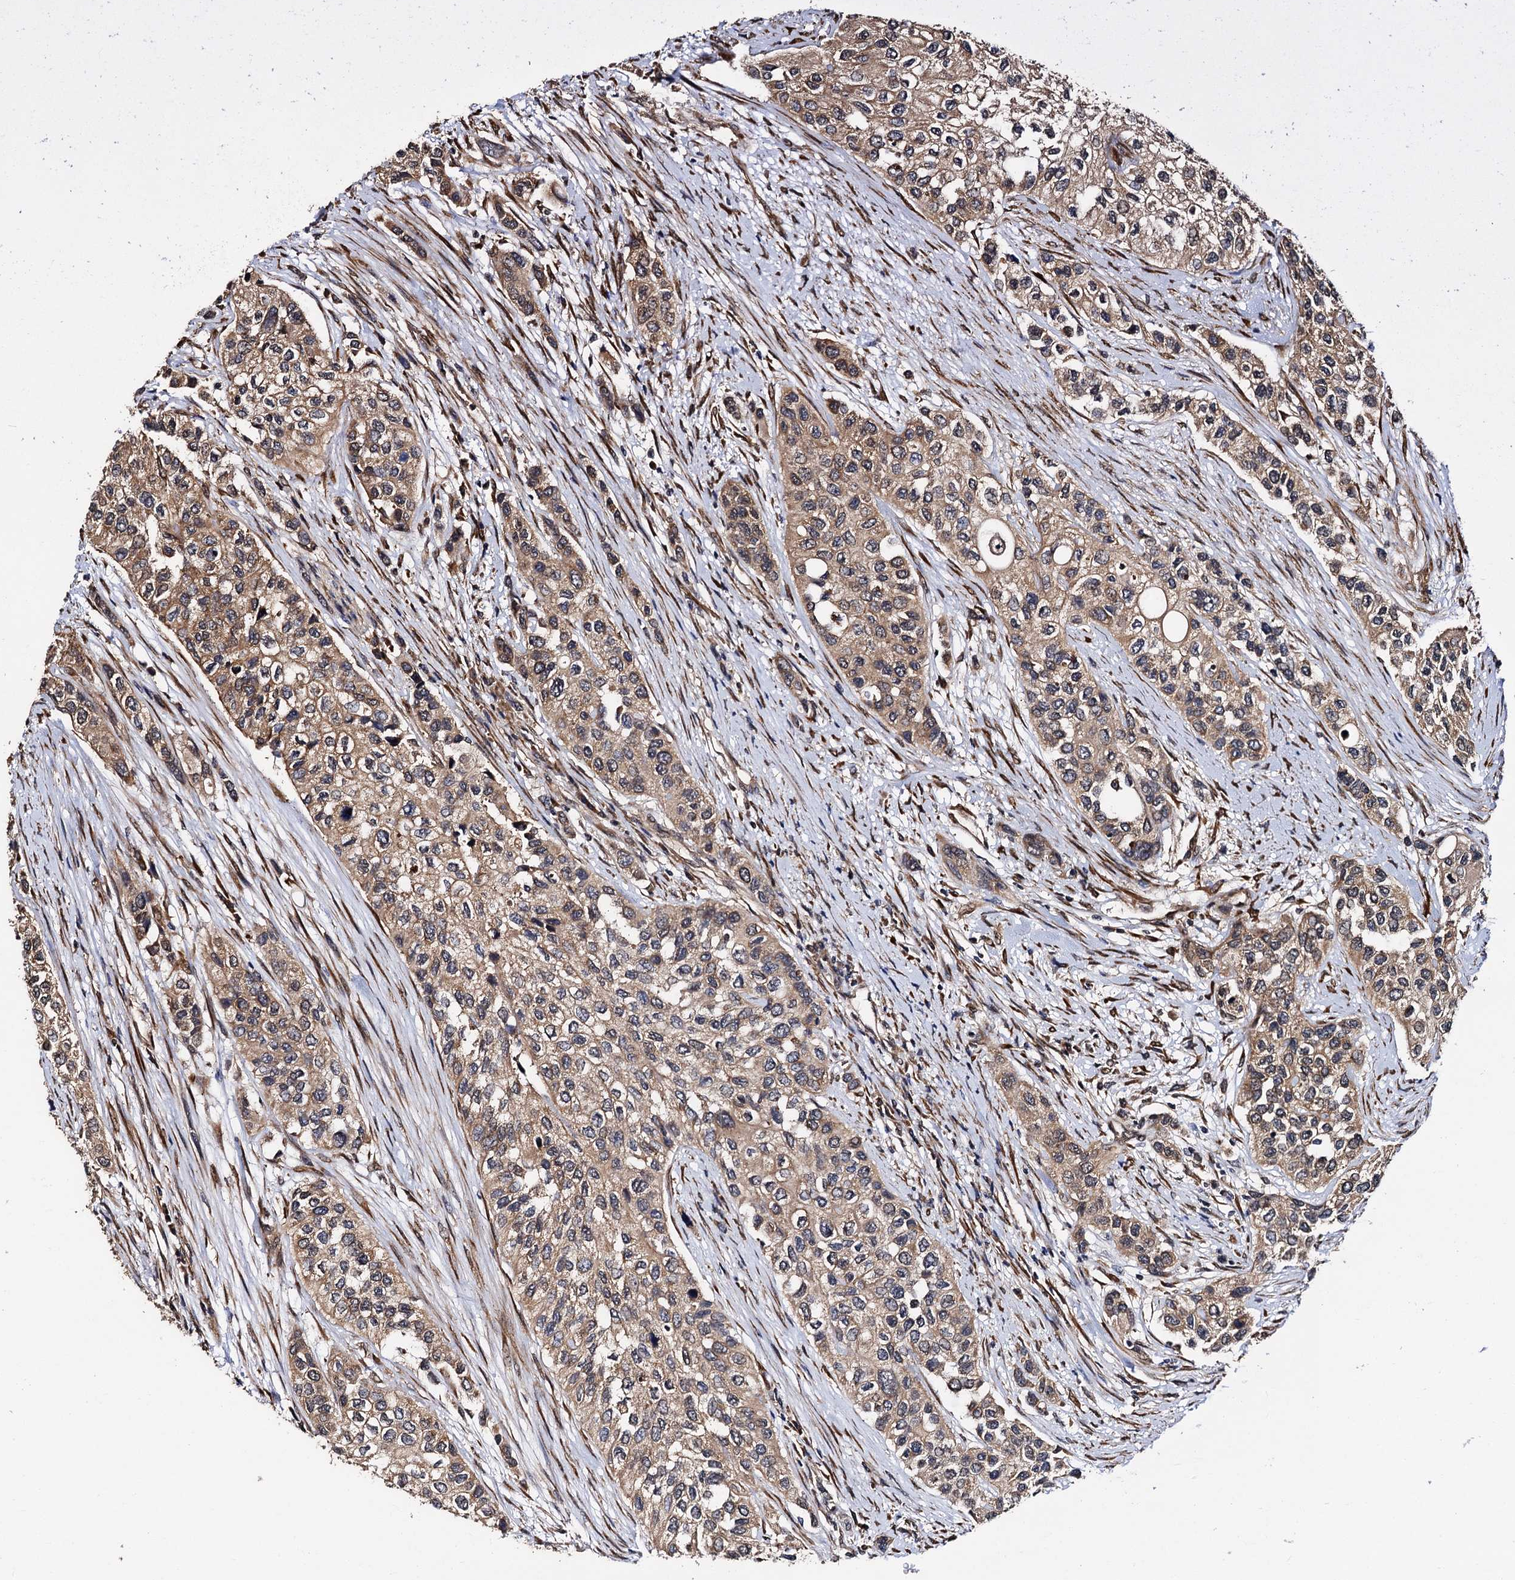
{"staining": {"intensity": "moderate", "quantity": ">75%", "location": "cytoplasmic/membranous"}, "tissue": "urothelial cancer", "cell_type": "Tumor cells", "image_type": "cancer", "snomed": [{"axis": "morphology", "description": "Normal tissue, NOS"}, {"axis": "morphology", "description": "Urothelial carcinoma, High grade"}, {"axis": "topography", "description": "Vascular tissue"}, {"axis": "topography", "description": "Urinary bladder"}], "caption": "A medium amount of moderate cytoplasmic/membranous positivity is seen in about >75% of tumor cells in high-grade urothelial carcinoma tissue. Nuclei are stained in blue.", "gene": "MIER2", "patient": {"sex": "female", "age": 56}}